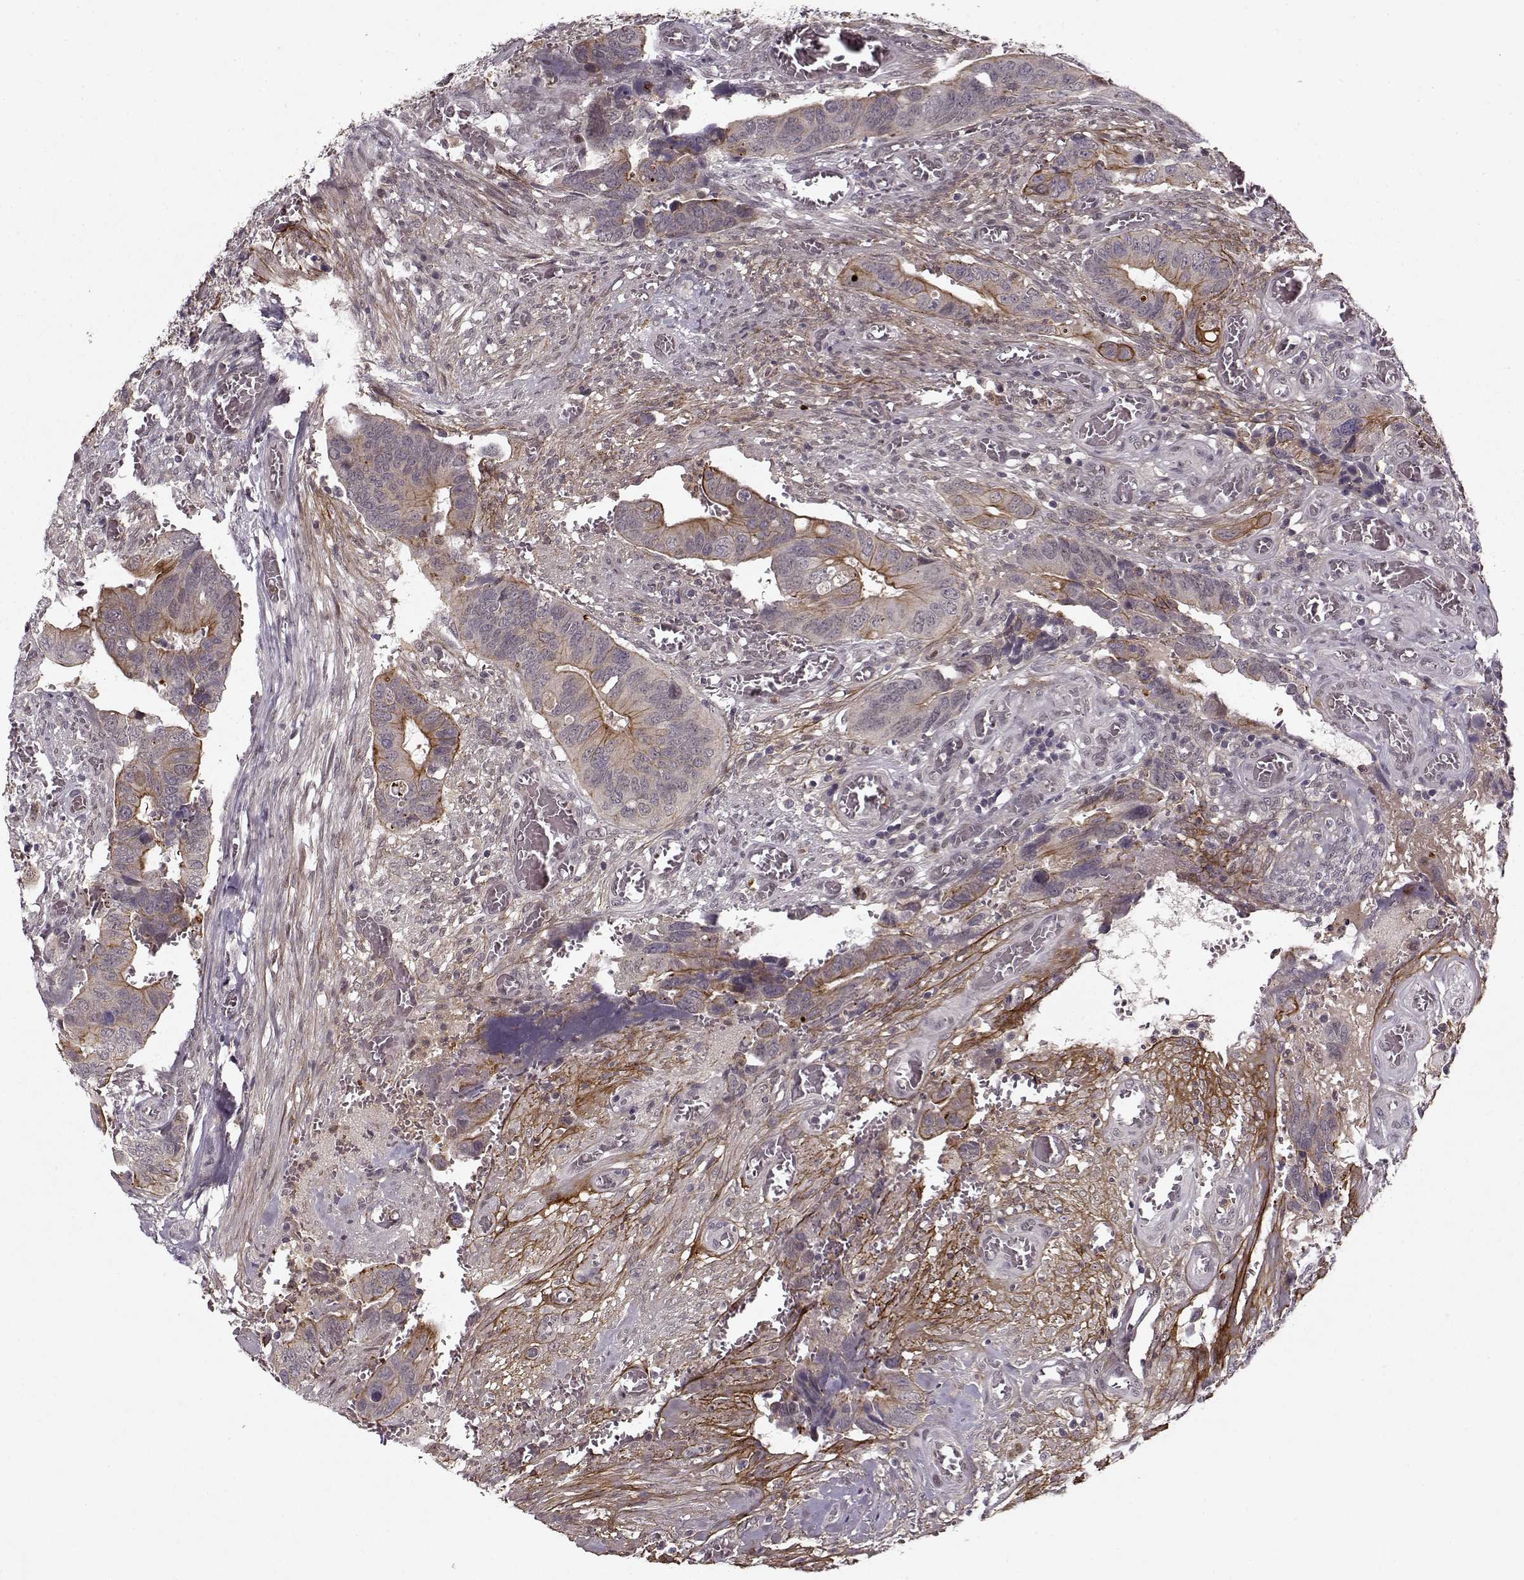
{"staining": {"intensity": "strong", "quantity": "<25%", "location": "cytoplasmic/membranous"}, "tissue": "colorectal cancer", "cell_type": "Tumor cells", "image_type": "cancer", "snomed": [{"axis": "morphology", "description": "Adenocarcinoma, NOS"}, {"axis": "topography", "description": "Colon"}], "caption": "Tumor cells demonstrate medium levels of strong cytoplasmic/membranous positivity in approximately <25% of cells in human colorectal cancer (adenocarcinoma).", "gene": "DENND4B", "patient": {"sex": "male", "age": 49}}